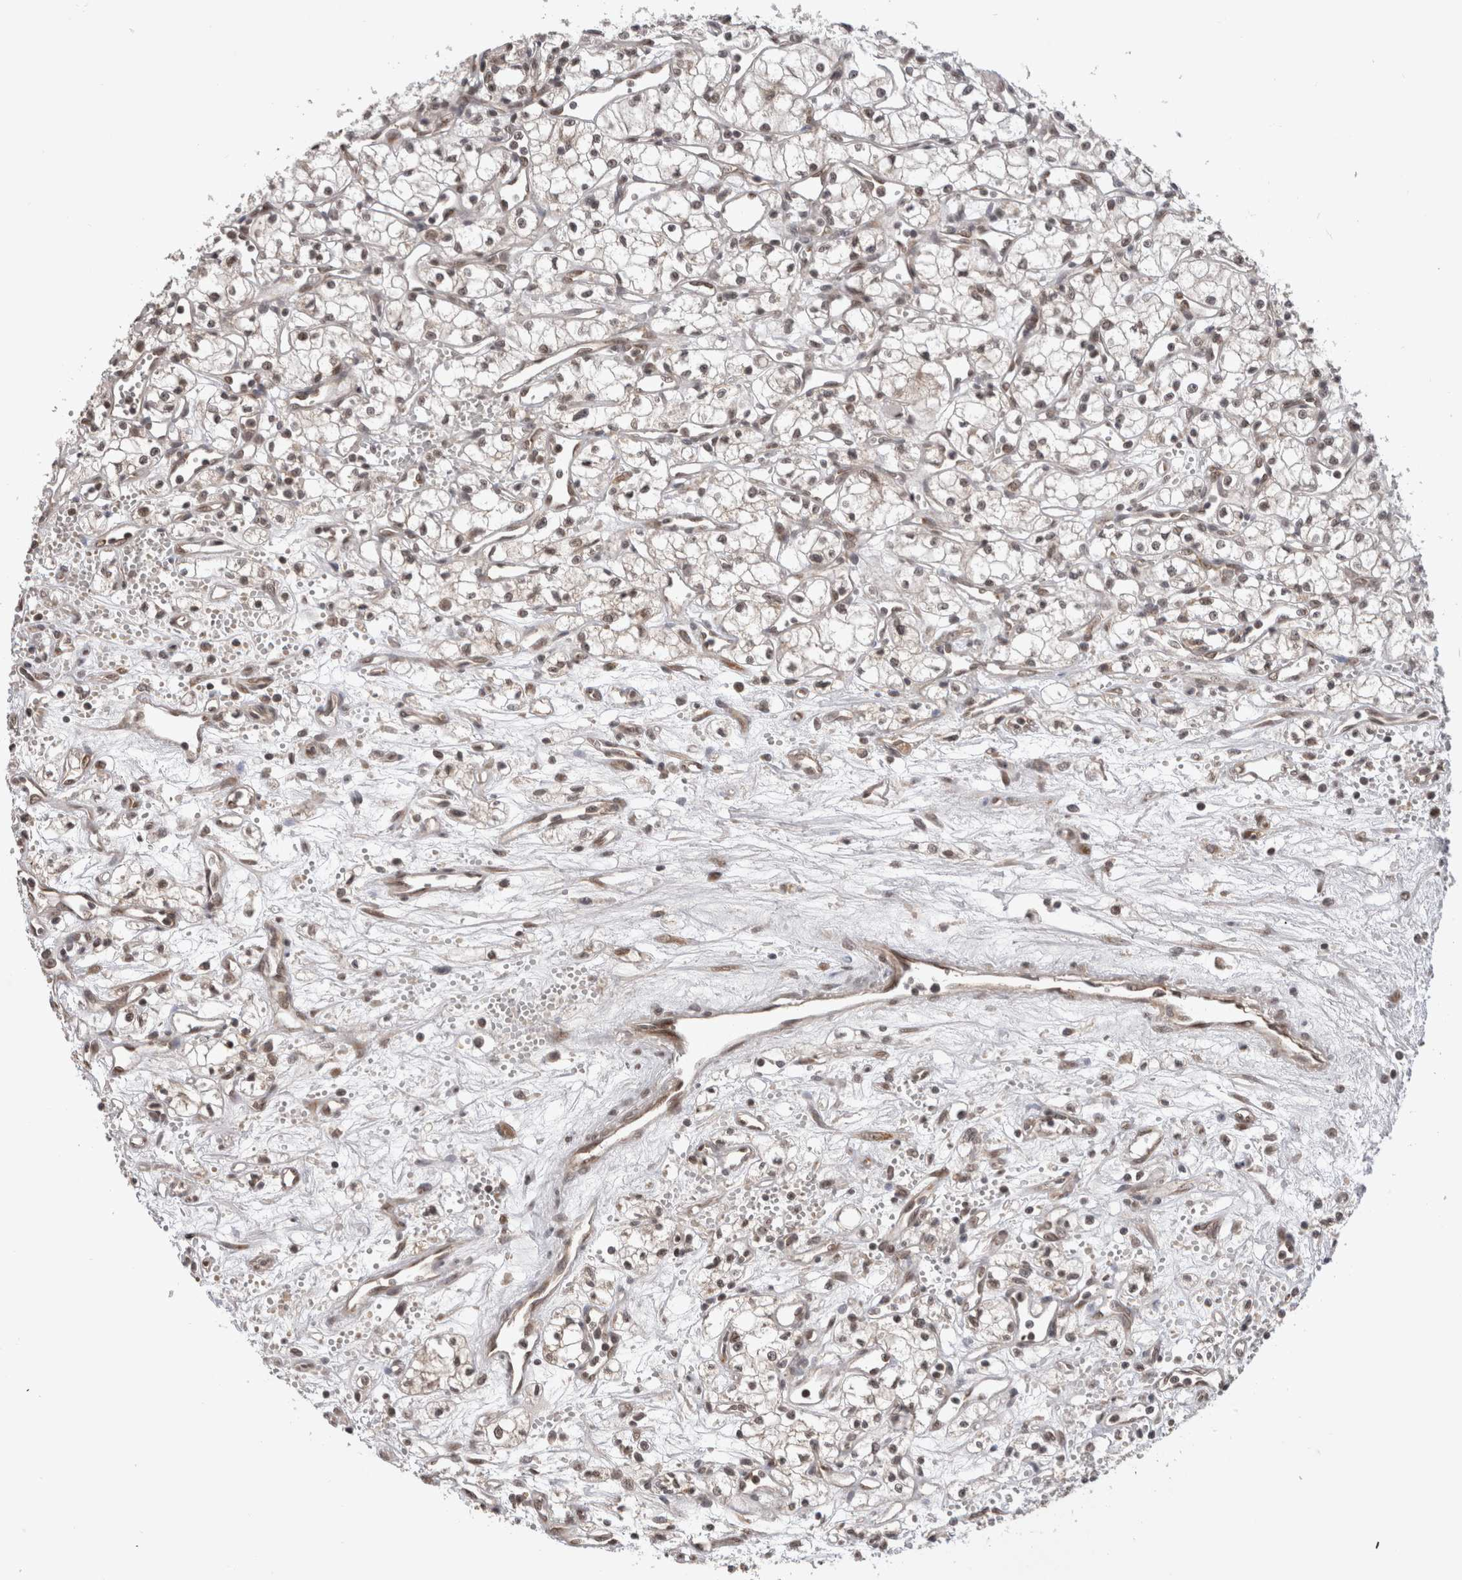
{"staining": {"intensity": "weak", "quantity": ">75%", "location": "nuclear"}, "tissue": "renal cancer", "cell_type": "Tumor cells", "image_type": "cancer", "snomed": [{"axis": "morphology", "description": "Adenocarcinoma, NOS"}, {"axis": "topography", "description": "Kidney"}], "caption": "Renal cancer (adenocarcinoma) stained with immunohistochemistry (IHC) exhibits weak nuclear expression in about >75% of tumor cells.", "gene": "TMEM65", "patient": {"sex": "male", "age": 59}}